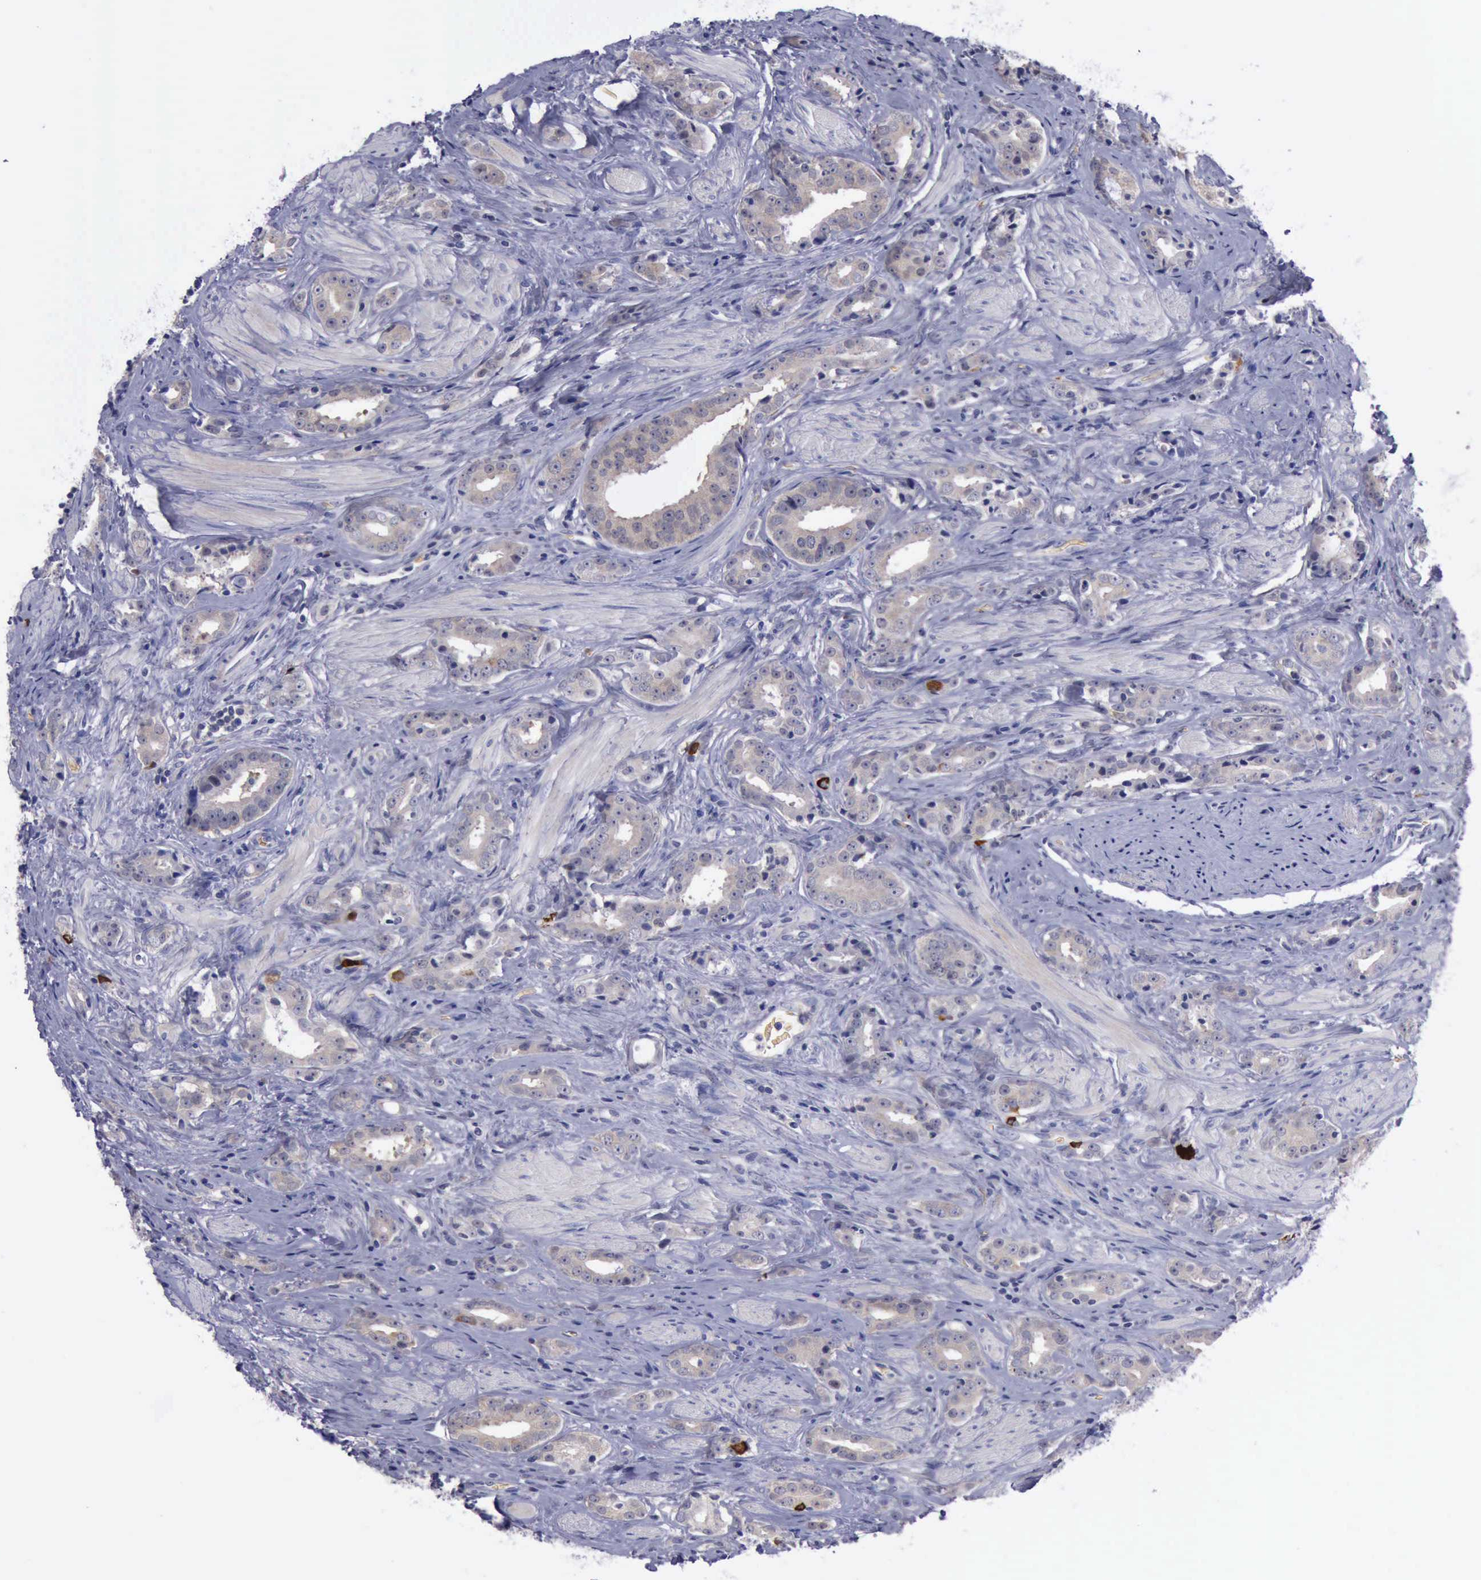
{"staining": {"intensity": "weak", "quantity": ">75%", "location": "cytoplasmic/membranous"}, "tissue": "prostate cancer", "cell_type": "Tumor cells", "image_type": "cancer", "snomed": [{"axis": "morphology", "description": "Adenocarcinoma, Medium grade"}, {"axis": "topography", "description": "Prostate"}], "caption": "Prostate cancer (adenocarcinoma (medium-grade)) was stained to show a protein in brown. There is low levels of weak cytoplasmic/membranous staining in about >75% of tumor cells.", "gene": "CEP128", "patient": {"sex": "male", "age": 53}}